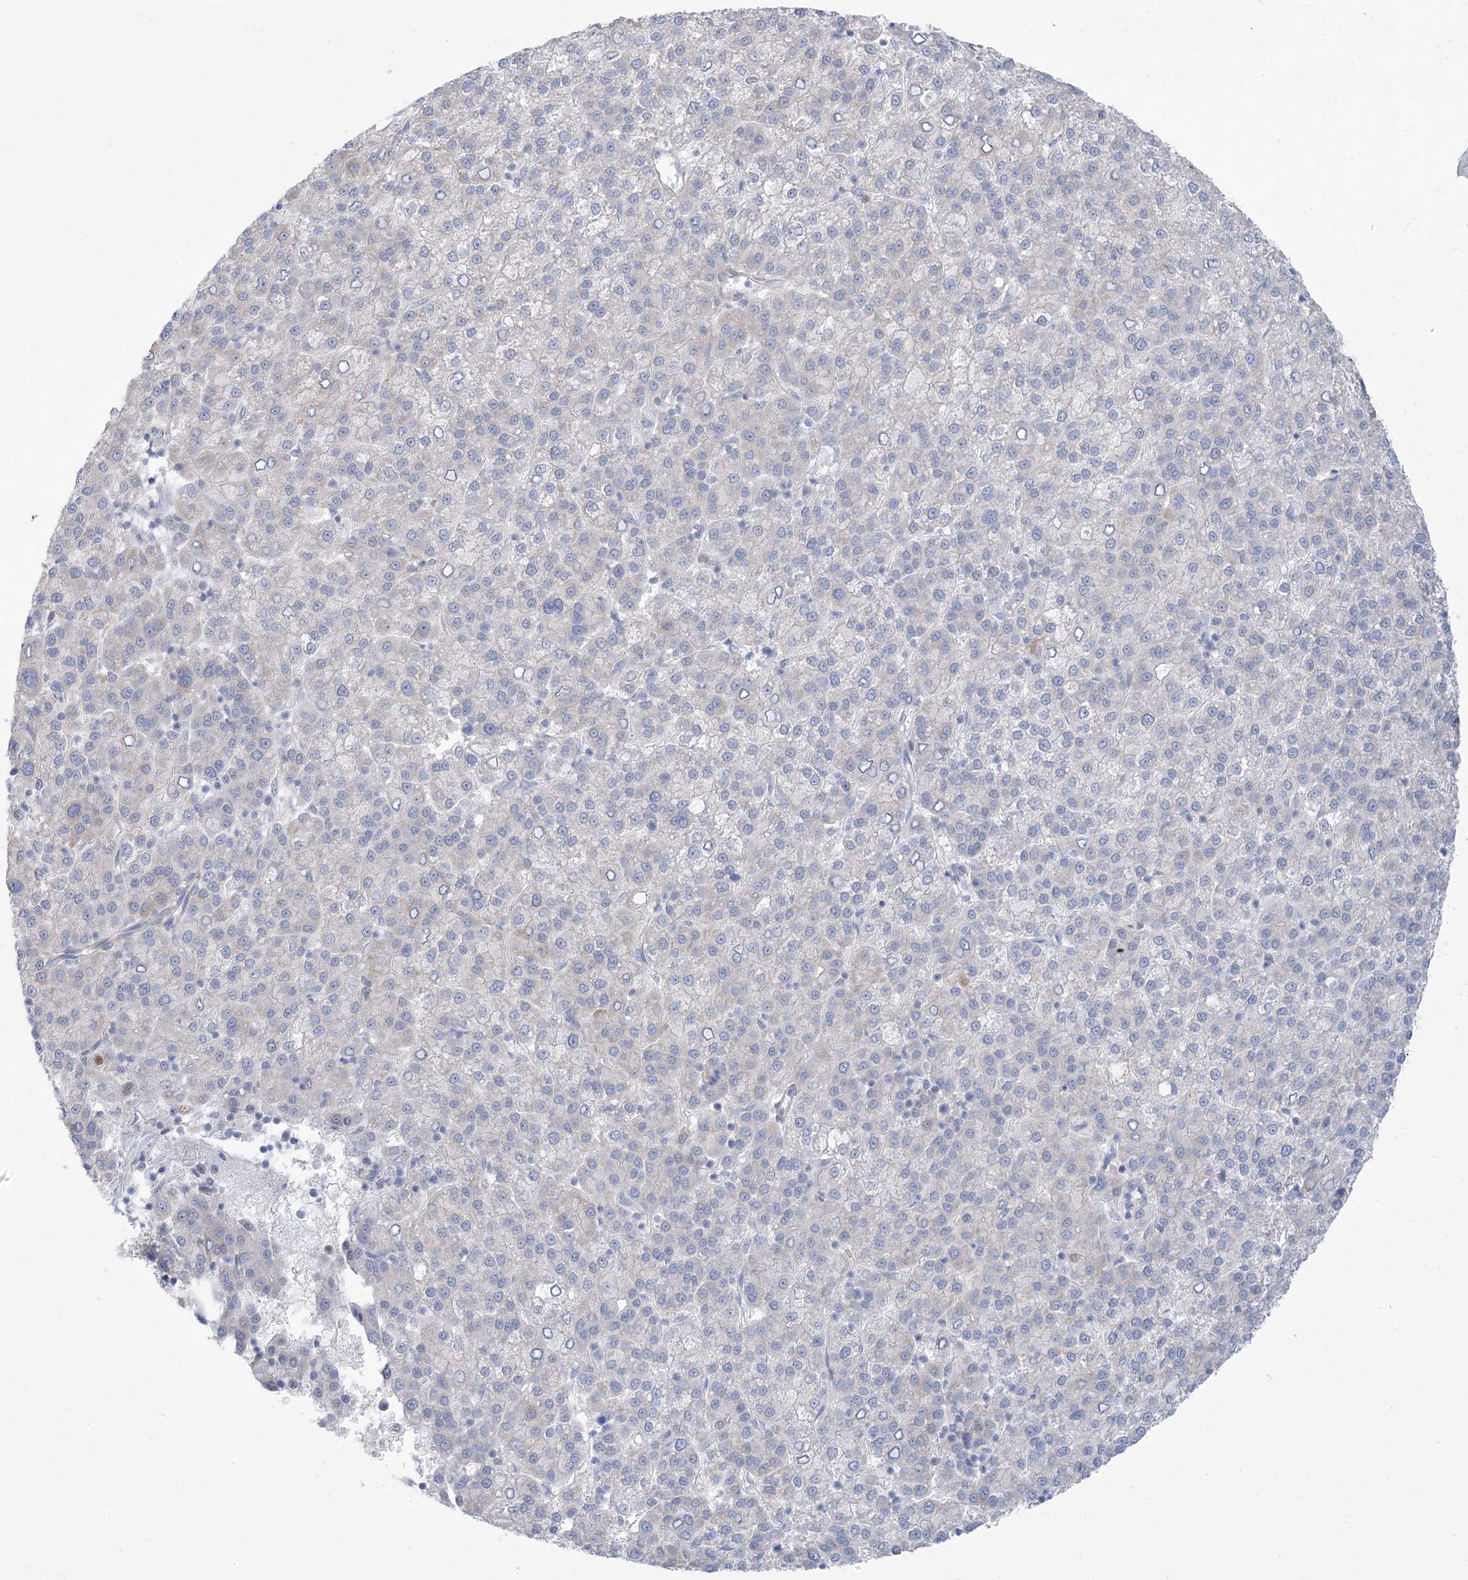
{"staining": {"intensity": "negative", "quantity": "none", "location": "none"}, "tissue": "liver cancer", "cell_type": "Tumor cells", "image_type": "cancer", "snomed": [{"axis": "morphology", "description": "Carcinoma, Hepatocellular, NOS"}, {"axis": "topography", "description": "Liver"}], "caption": "Histopathology image shows no significant protein staining in tumor cells of liver cancer (hepatocellular carcinoma).", "gene": "MTHFD2L", "patient": {"sex": "female", "age": 58}}